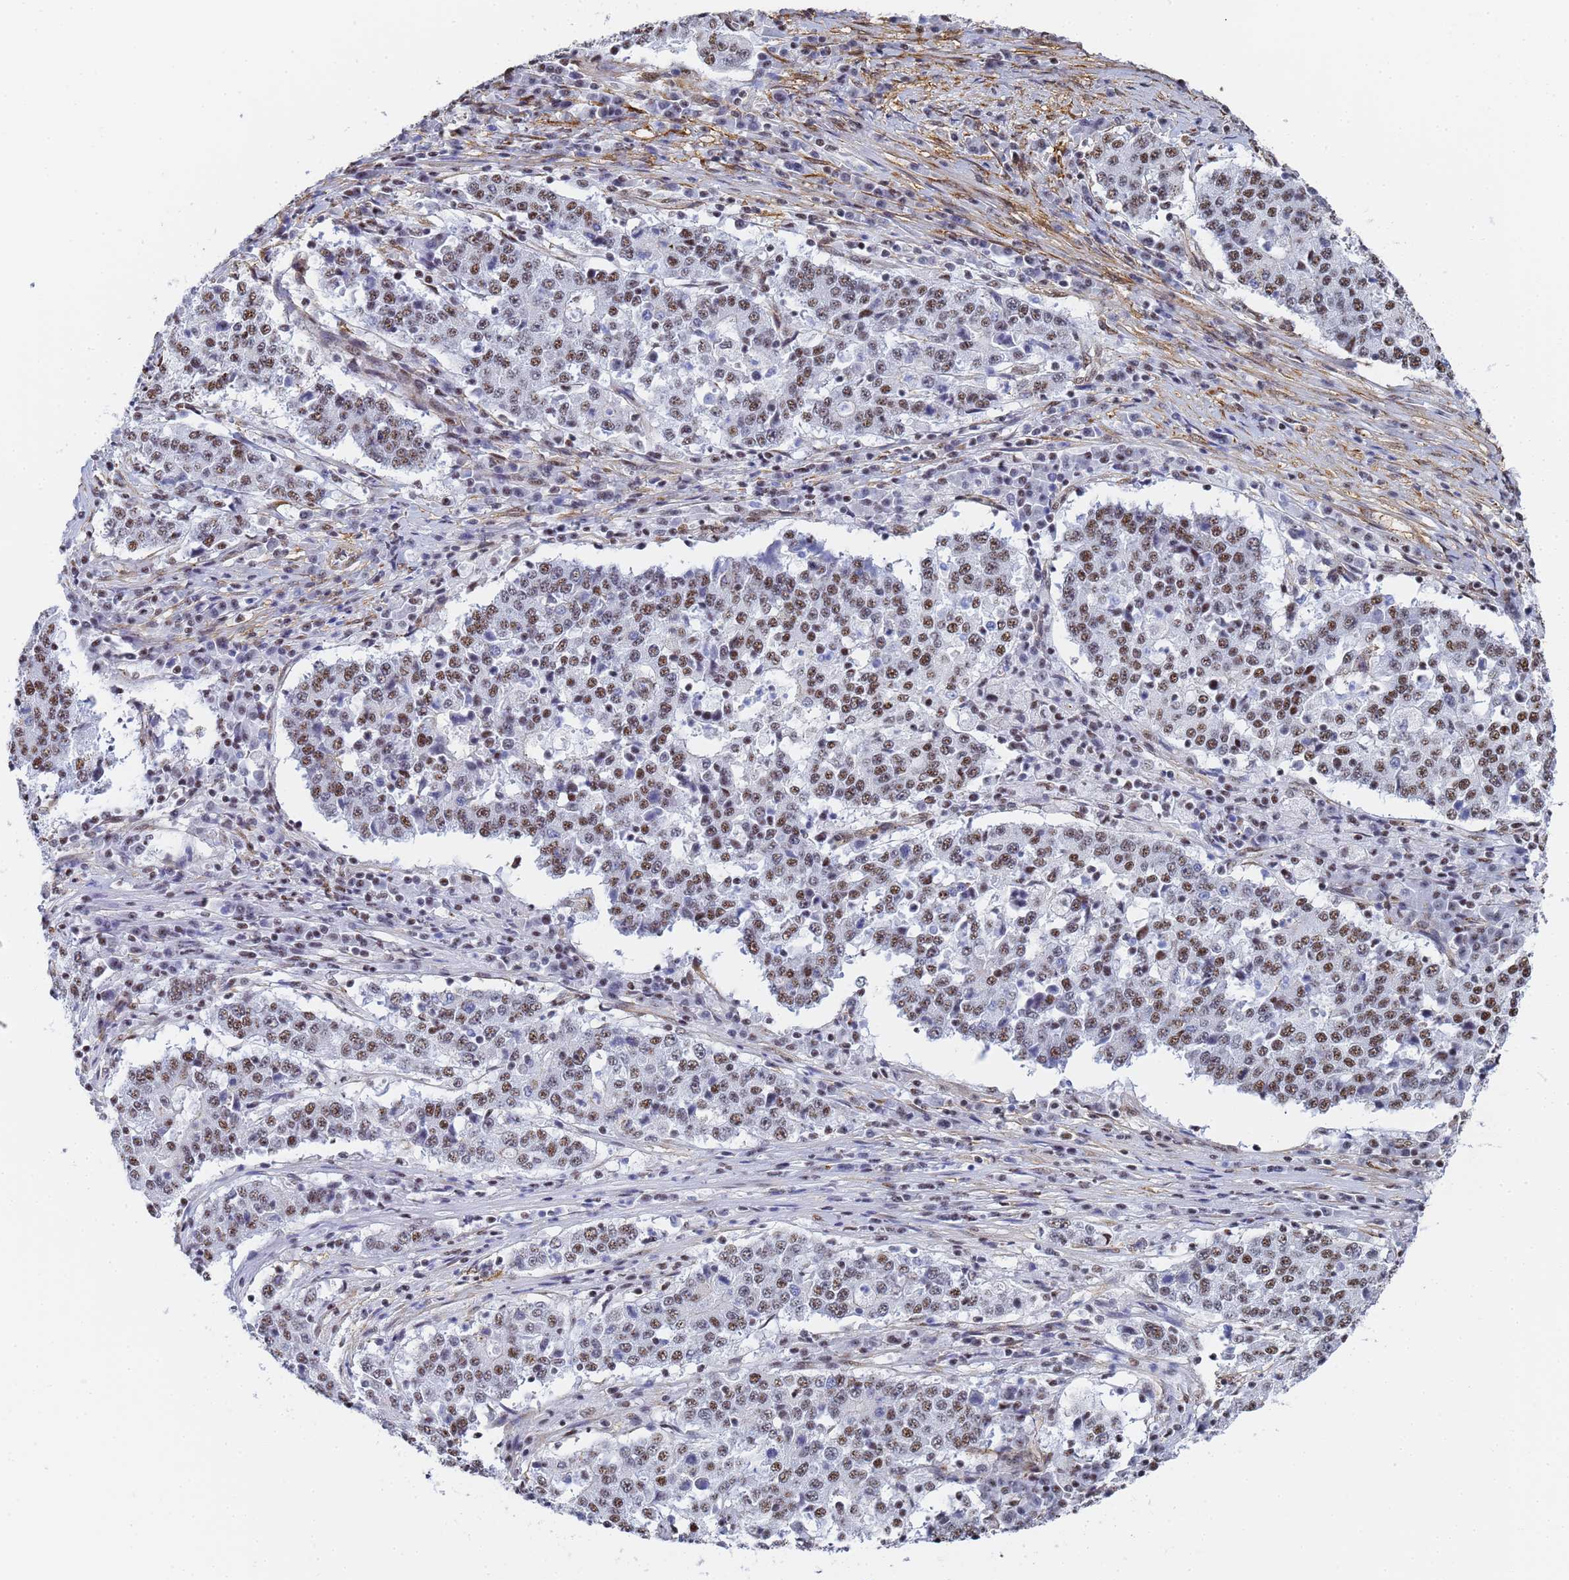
{"staining": {"intensity": "moderate", "quantity": ">75%", "location": "nuclear"}, "tissue": "stomach cancer", "cell_type": "Tumor cells", "image_type": "cancer", "snomed": [{"axis": "morphology", "description": "Adenocarcinoma, NOS"}, {"axis": "topography", "description": "Stomach"}], "caption": "Immunohistochemistry (DAB (3,3'-diaminobenzidine)) staining of stomach adenocarcinoma shows moderate nuclear protein staining in approximately >75% of tumor cells.", "gene": "PRRT4", "patient": {"sex": "male", "age": 59}}